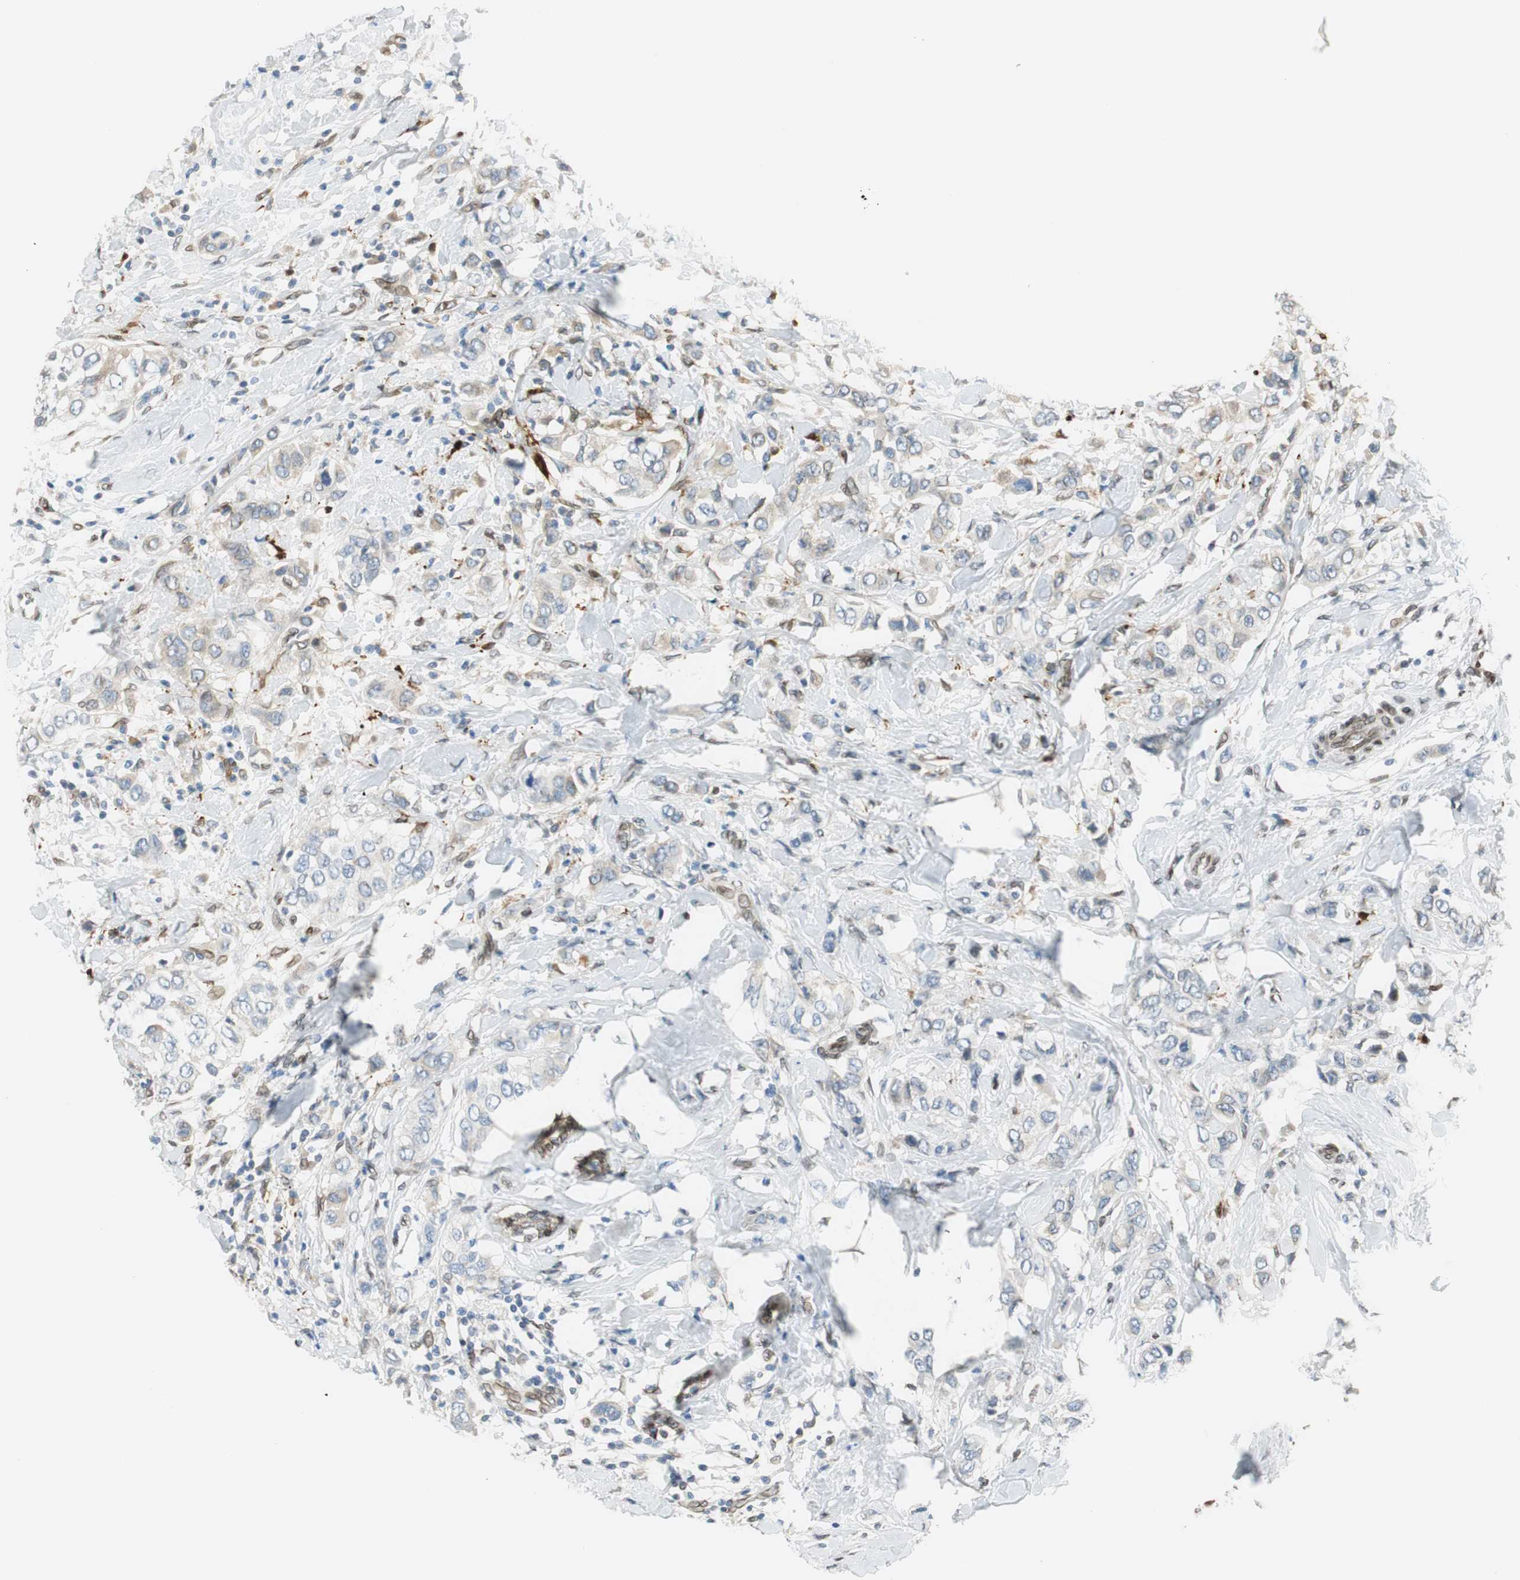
{"staining": {"intensity": "weak", "quantity": "25%-75%", "location": "cytoplasmic/membranous"}, "tissue": "breast cancer", "cell_type": "Tumor cells", "image_type": "cancer", "snomed": [{"axis": "morphology", "description": "Duct carcinoma"}, {"axis": "topography", "description": "Breast"}], "caption": "Infiltrating ductal carcinoma (breast) stained for a protein (brown) demonstrates weak cytoplasmic/membranous positive positivity in approximately 25%-75% of tumor cells.", "gene": "TMEM260", "patient": {"sex": "female", "age": 50}}